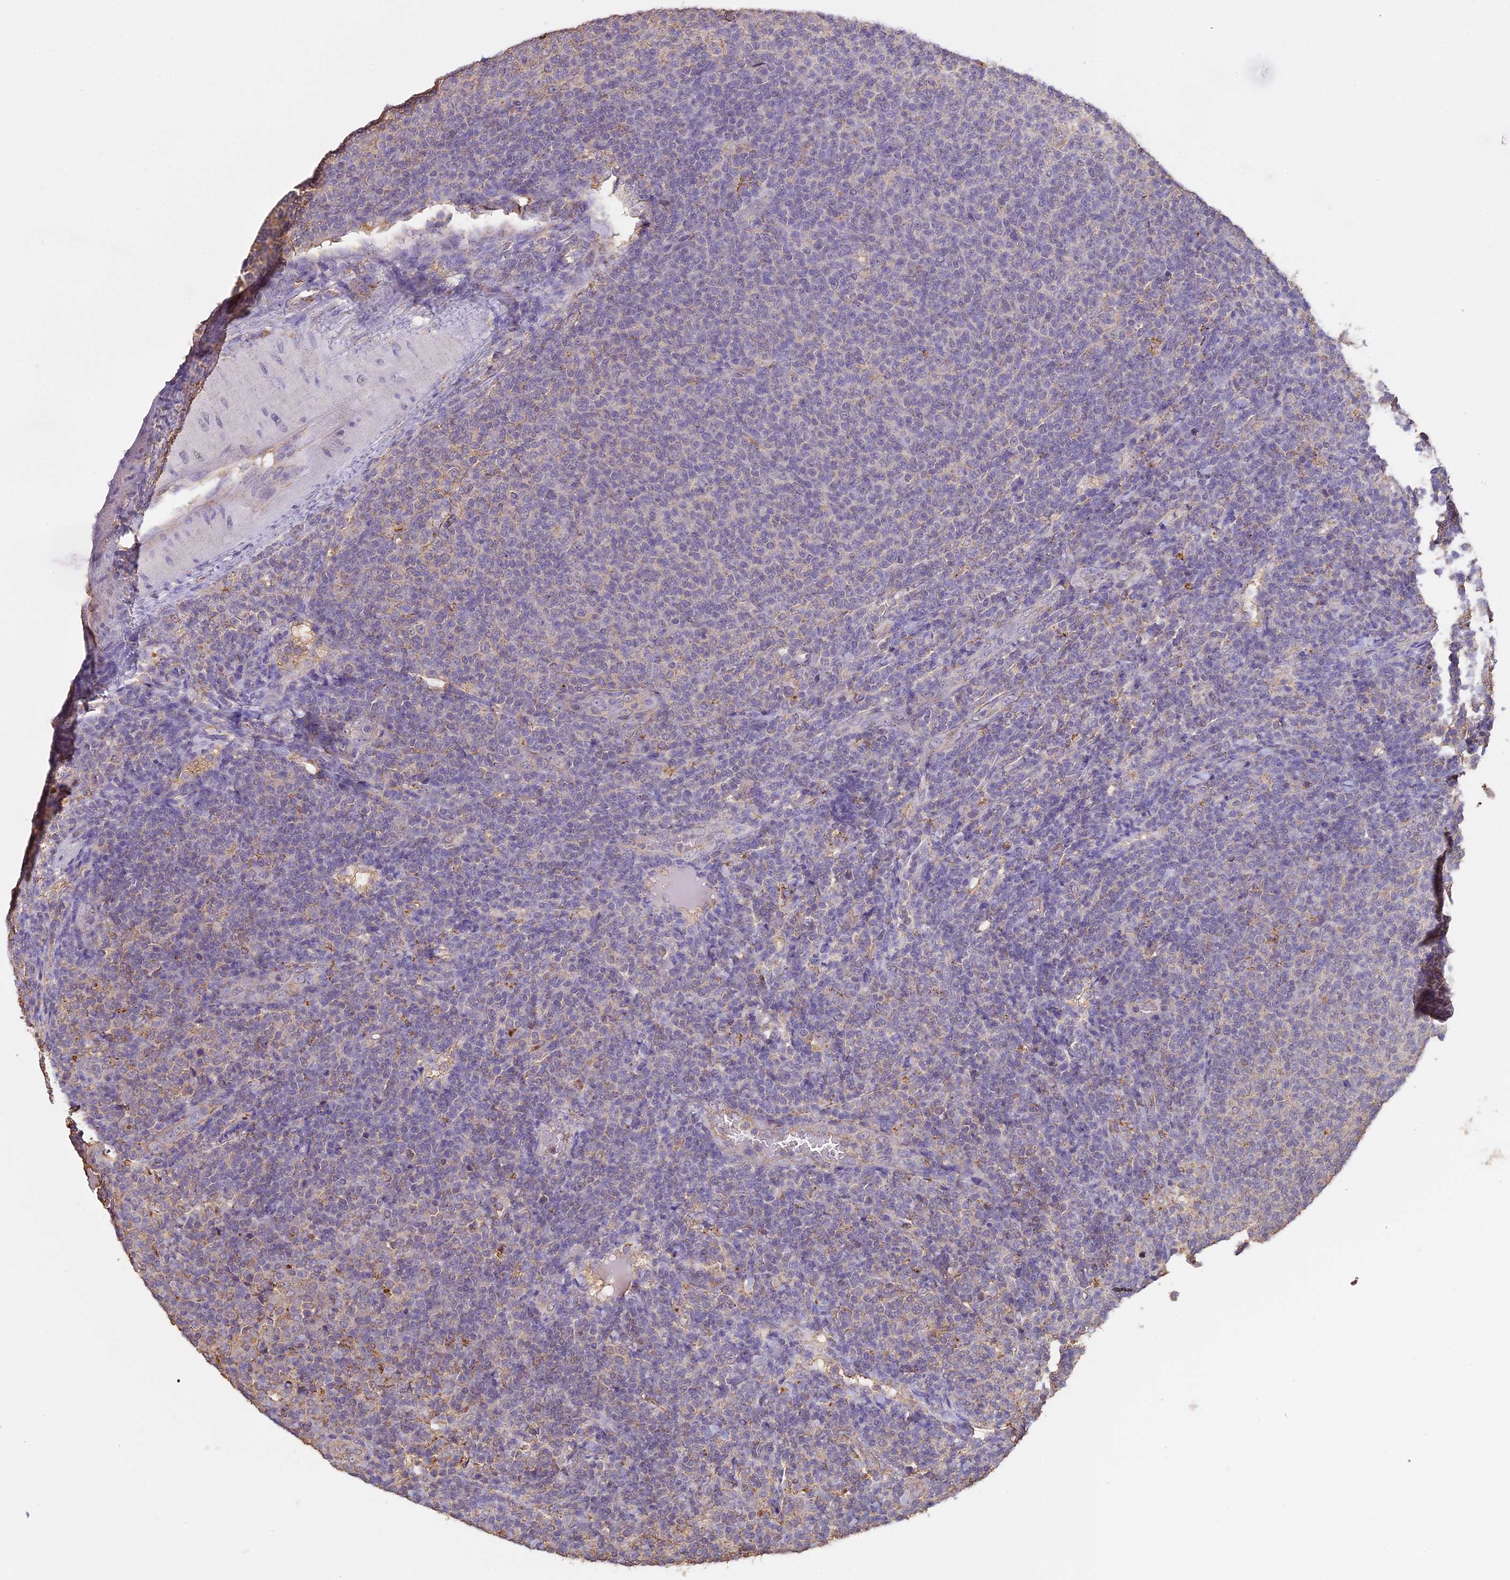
{"staining": {"intensity": "negative", "quantity": "none", "location": "none"}, "tissue": "lymphoma", "cell_type": "Tumor cells", "image_type": "cancer", "snomed": [{"axis": "morphology", "description": "Malignant lymphoma, non-Hodgkin's type, Low grade"}, {"axis": "topography", "description": "Lymph node"}], "caption": "This image is of lymphoma stained with immunohistochemistry to label a protein in brown with the nuclei are counter-stained blue. There is no staining in tumor cells.", "gene": "ARHGAP19", "patient": {"sex": "male", "age": 66}}